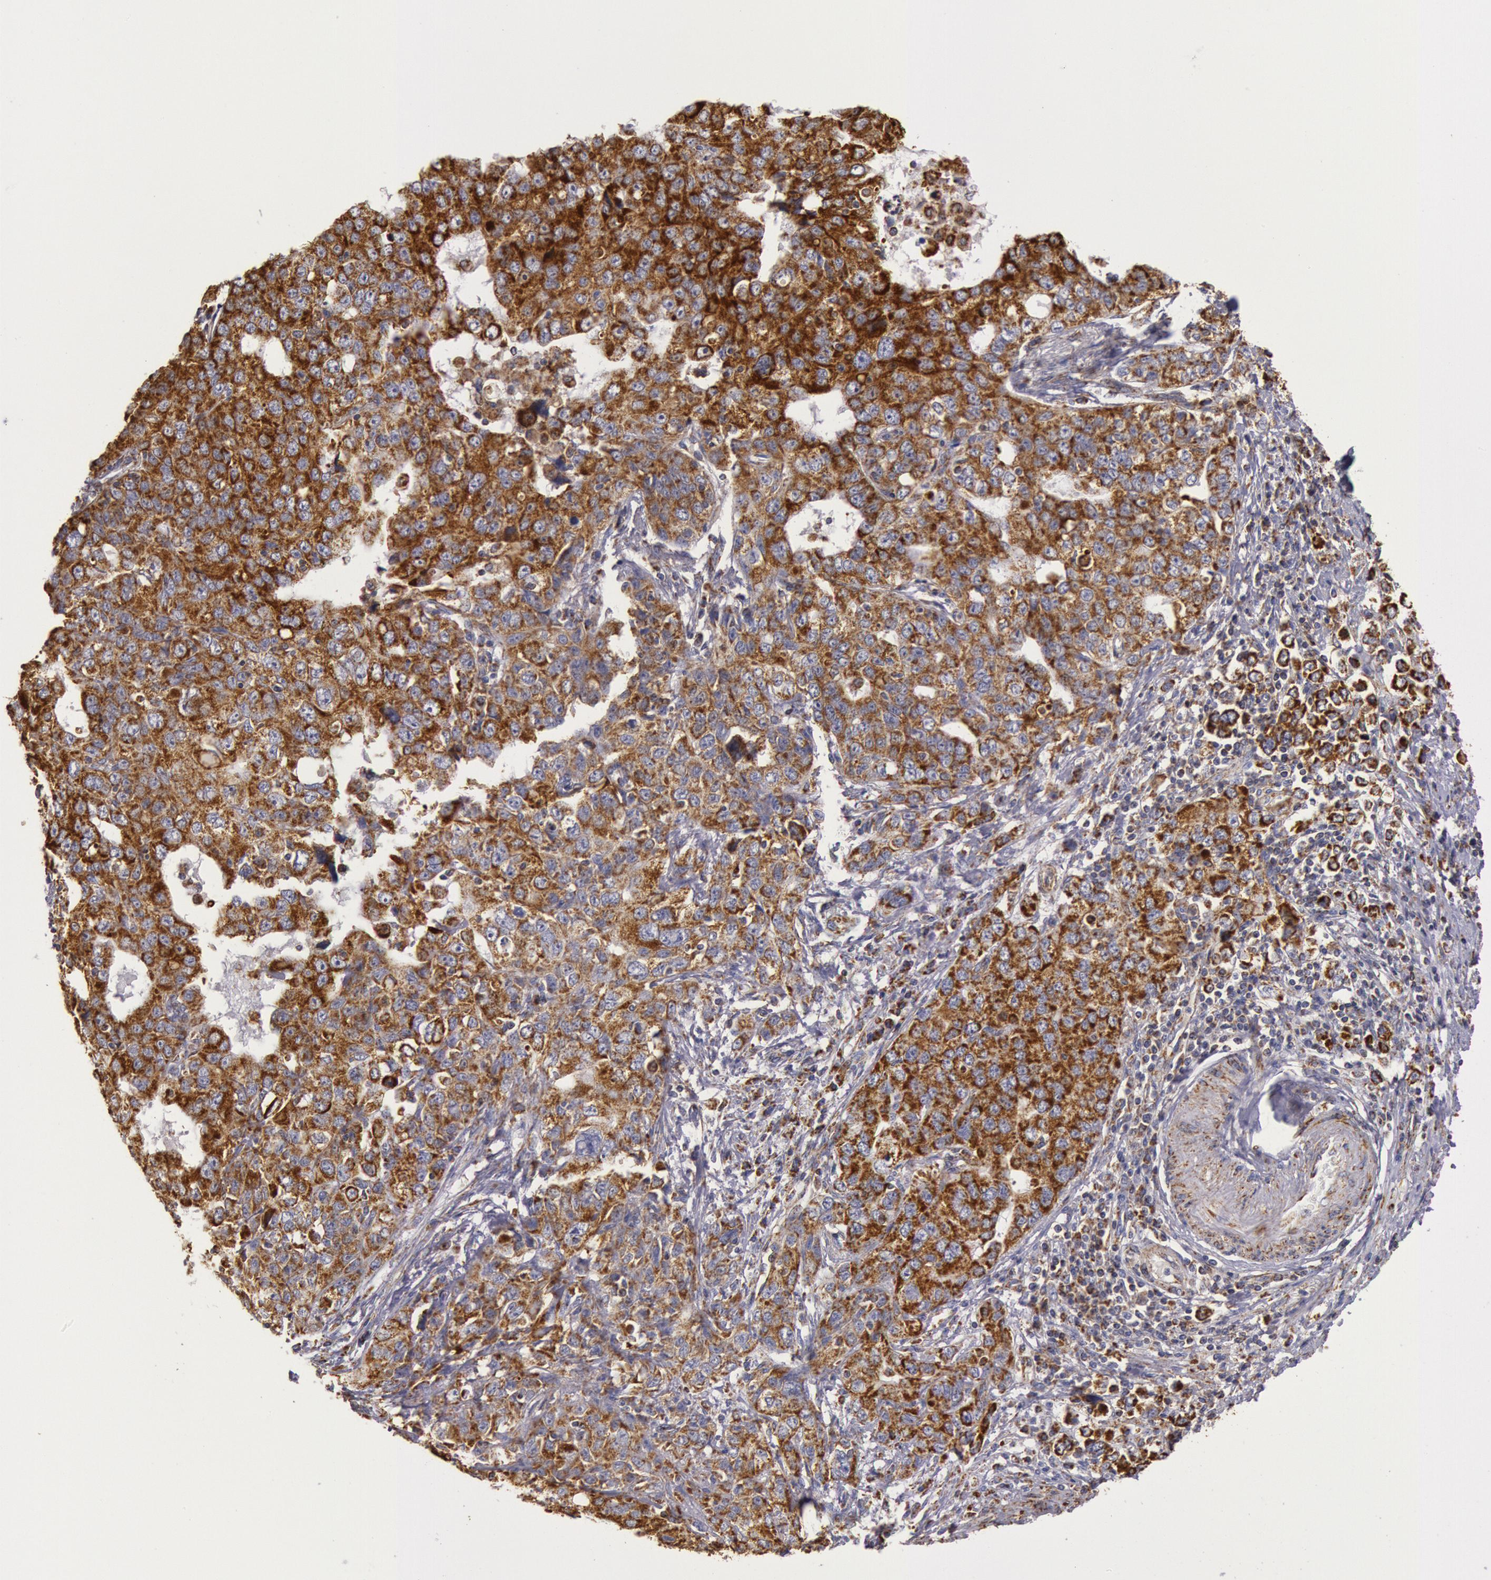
{"staining": {"intensity": "strong", "quantity": ">75%", "location": "cytoplasmic/membranous"}, "tissue": "stomach cancer", "cell_type": "Tumor cells", "image_type": "cancer", "snomed": [{"axis": "morphology", "description": "Adenocarcinoma, NOS"}, {"axis": "topography", "description": "Stomach, upper"}], "caption": "A histopathology image of human stomach cancer (adenocarcinoma) stained for a protein demonstrates strong cytoplasmic/membranous brown staining in tumor cells. The staining was performed using DAB (3,3'-diaminobenzidine) to visualize the protein expression in brown, while the nuclei were stained in blue with hematoxylin (Magnification: 20x).", "gene": "CYC1", "patient": {"sex": "male", "age": 76}}